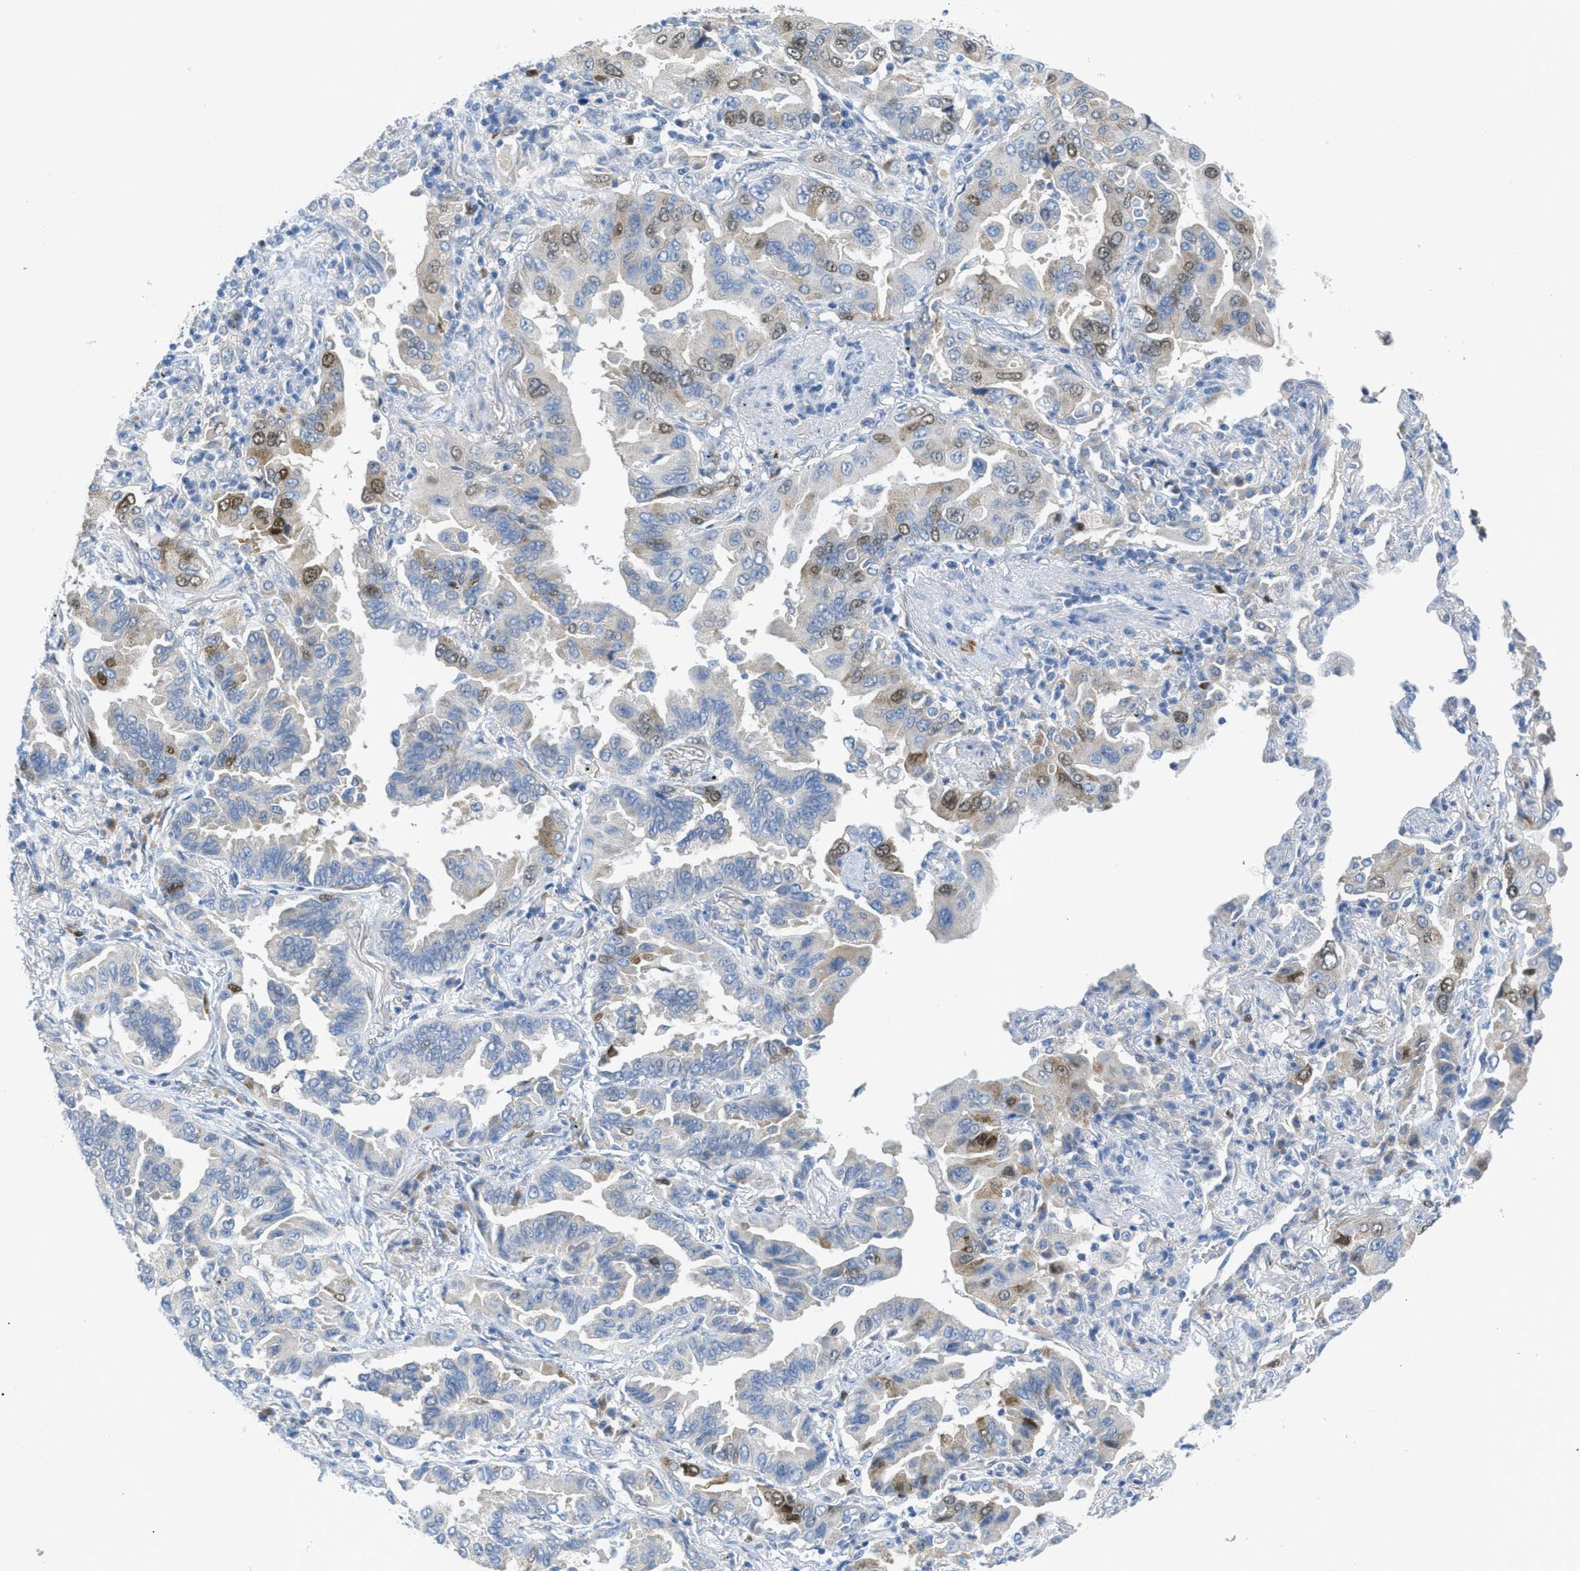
{"staining": {"intensity": "moderate", "quantity": "25%-75%", "location": "nuclear"}, "tissue": "lung cancer", "cell_type": "Tumor cells", "image_type": "cancer", "snomed": [{"axis": "morphology", "description": "Adenocarcinoma, NOS"}, {"axis": "topography", "description": "Lung"}], "caption": "Lung adenocarcinoma was stained to show a protein in brown. There is medium levels of moderate nuclear expression in approximately 25%-75% of tumor cells.", "gene": "ORC6", "patient": {"sex": "female", "age": 65}}